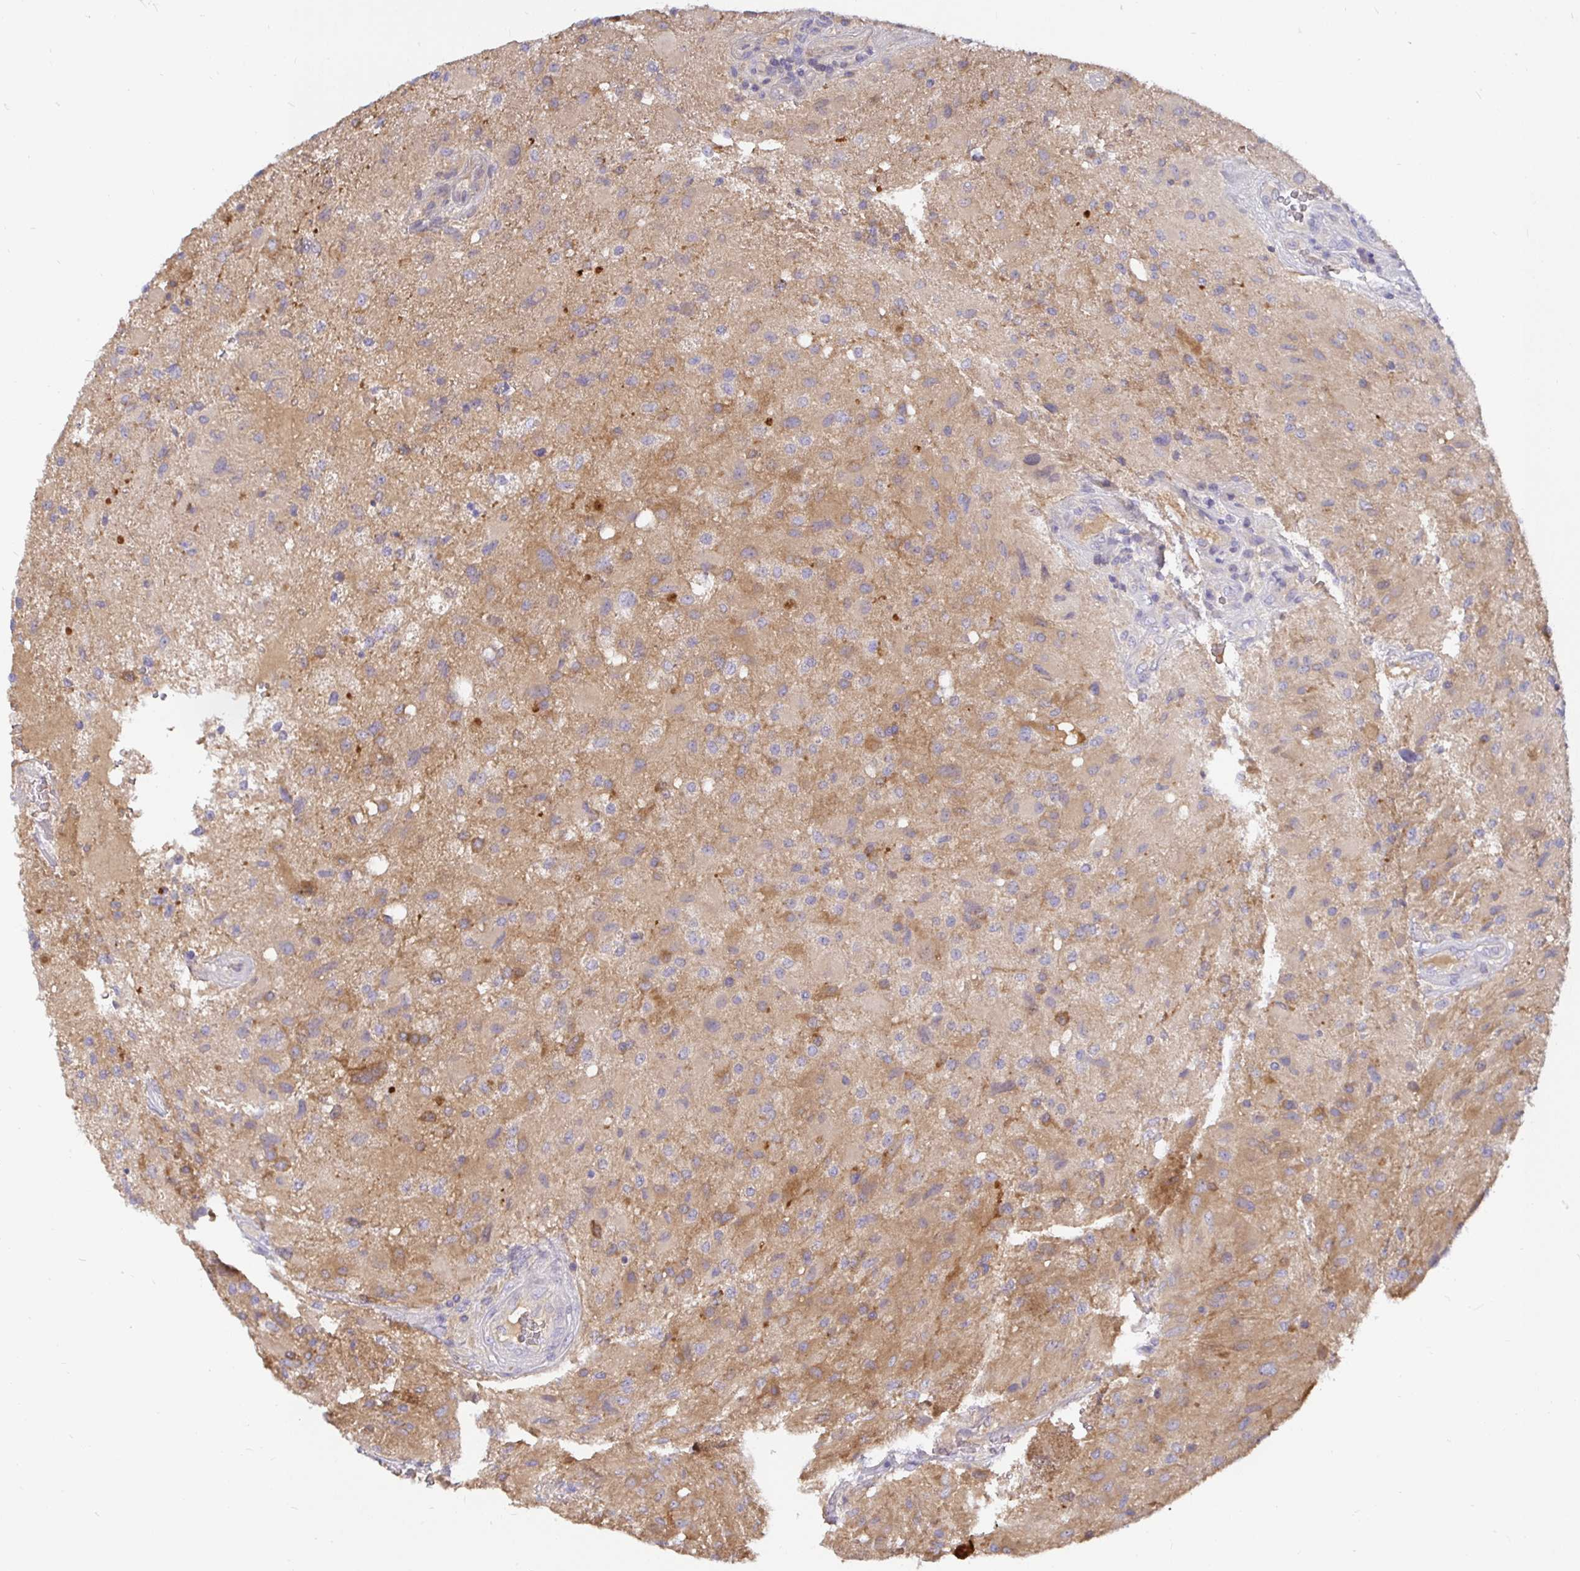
{"staining": {"intensity": "moderate", "quantity": "25%-75%", "location": "cytoplasmic/membranous"}, "tissue": "glioma", "cell_type": "Tumor cells", "image_type": "cancer", "snomed": [{"axis": "morphology", "description": "Glioma, malignant, High grade"}, {"axis": "topography", "description": "Brain"}], "caption": "The micrograph demonstrates staining of malignant glioma (high-grade), revealing moderate cytoplasmic/membranous protein expression (brown color) within tumor cells.", "gene": "KIF21A", "patient": {"sex": "male", "age": 53}}